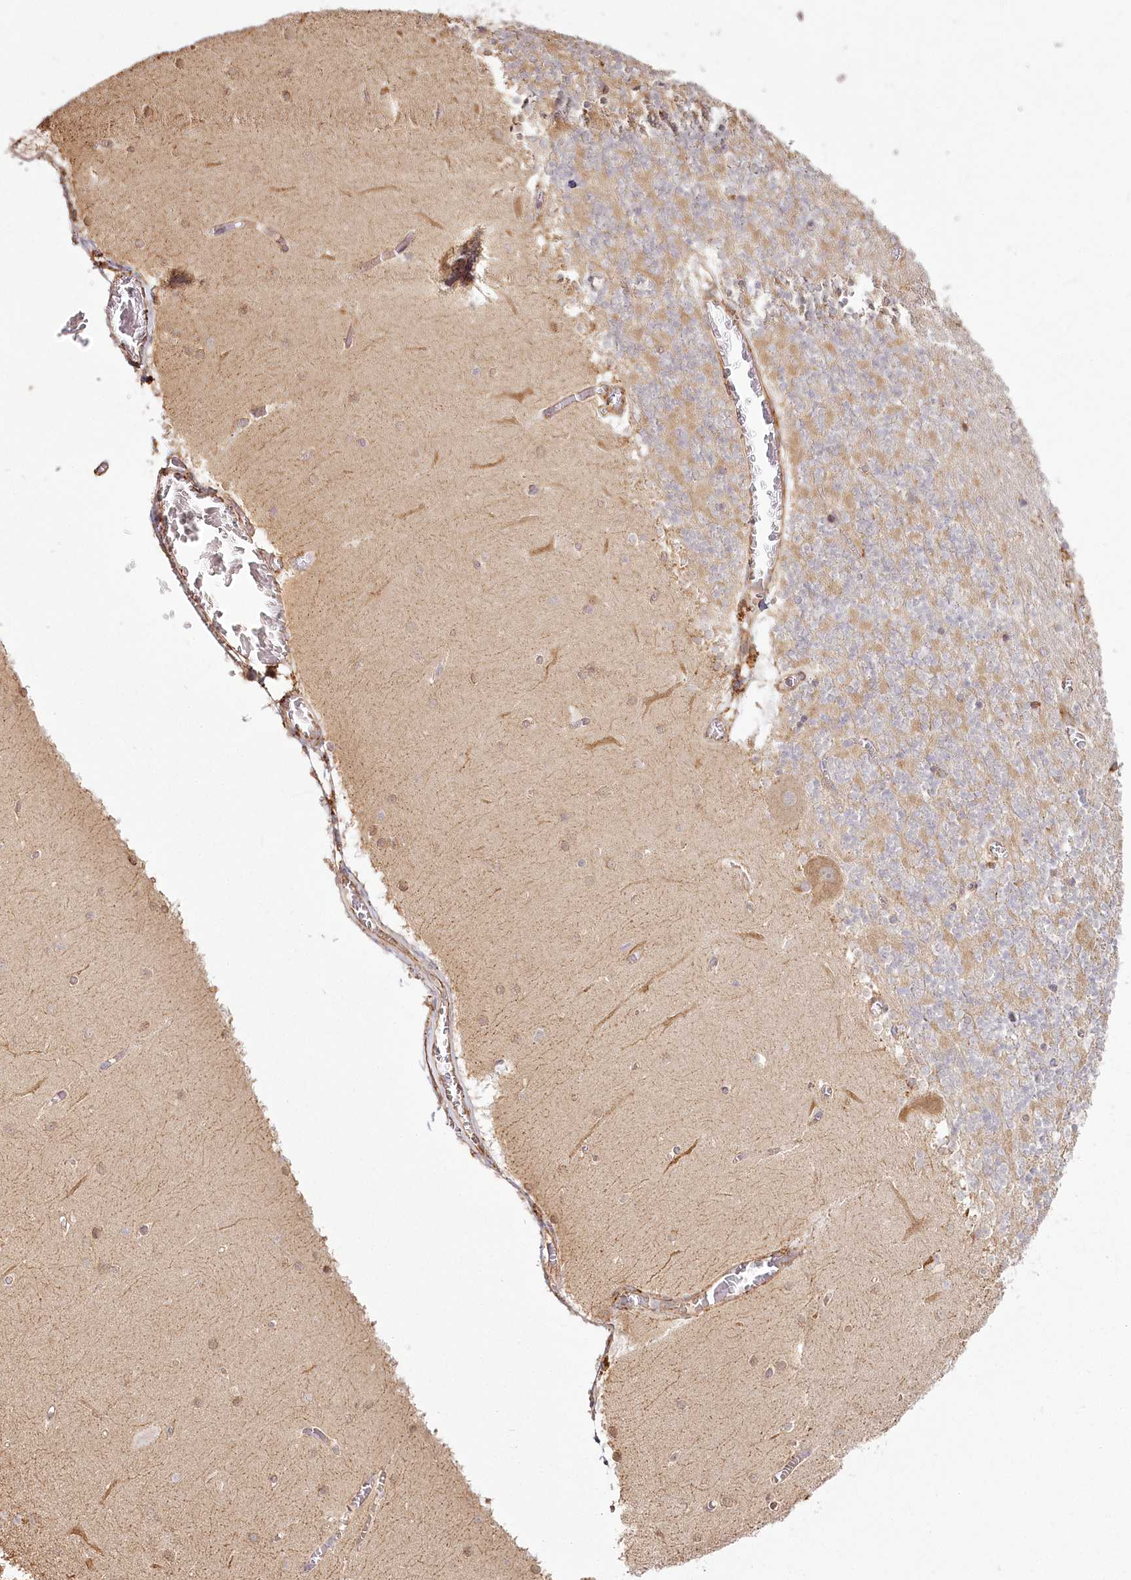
{"staining": {"intensity": "moderate", "quantity": "25%-75%", "location": "cytoplasmic/membranous"}, "tissue": "cerebellum", "cell_type": "Cells in granular layer", "image_type": "normal", "snomed": [{"axis": "morphology", "description": "Normal tissue, NOS"}, {"axis": "topography", "description": "Cerebellum"}], "caption": "This is a histology image of IHC staining of normal cerebellum, which shows moderate positivity in the cytoplasmic/membranous of cells in granular layer.", "gene": "FAM13A", "patient": {"sex": "female", "age": 28}}